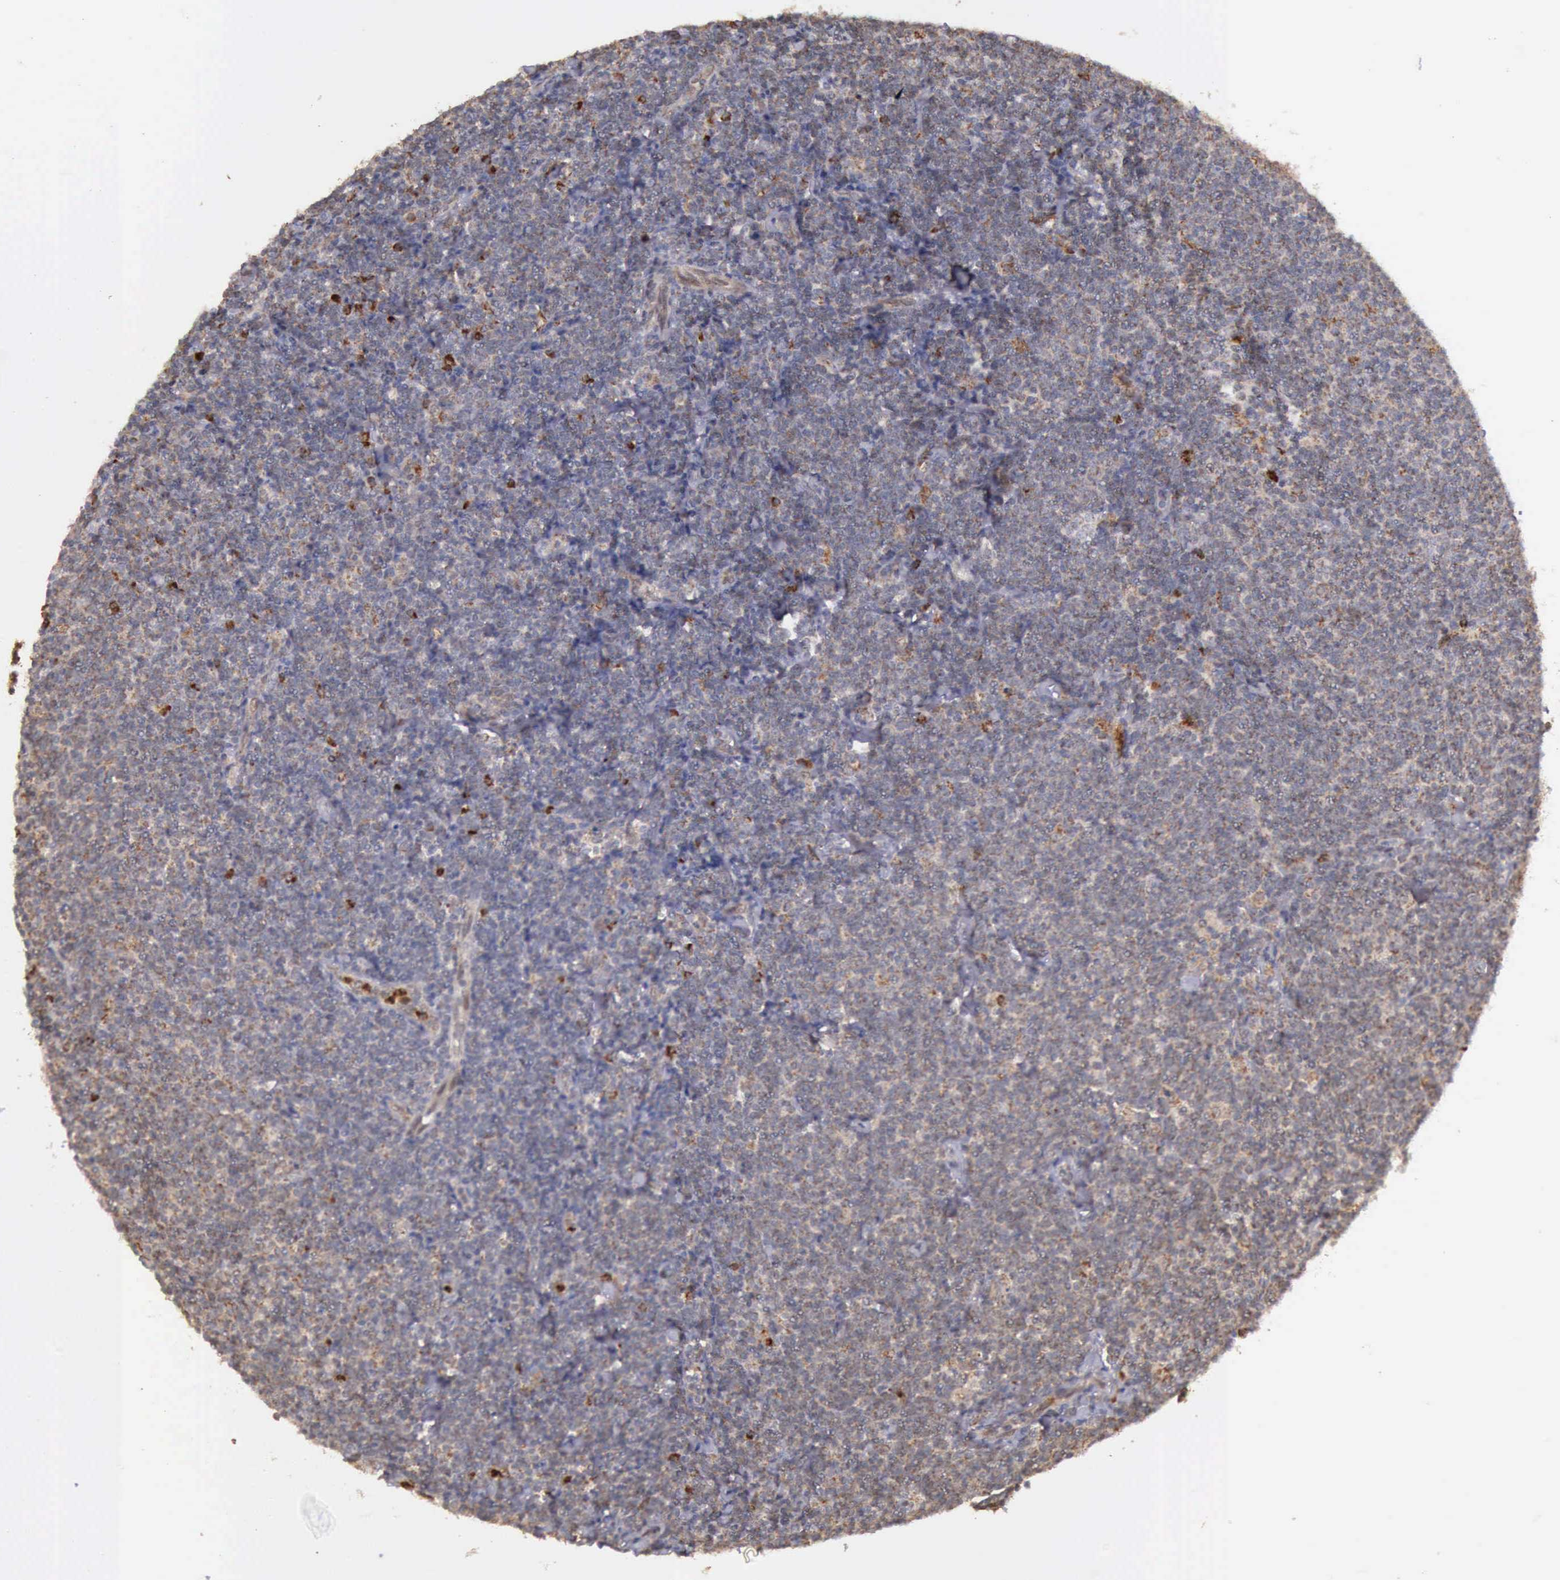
{"staining": {"intensity": "weak", "quantity": "<25%", "location": "cytoplasmic/membranous"}, "tissue": "lymphoma", "cell_type": "Tumor cells", "image_type": "cancer", "snomed": [{"axis": "morphology", "description": "Malignant lymphoma, non-Hodgkin's type, Low grade"}, {"axis": "topography", "description": "Lymph node"}], "caption": "Tumor cells show no significant protein staining in lymphoma. (Immunohistochemistry, brightfield microscopy, high magnification).", "gene": "ARMCX3", "patient": {"sex": "male", "age": 65}}